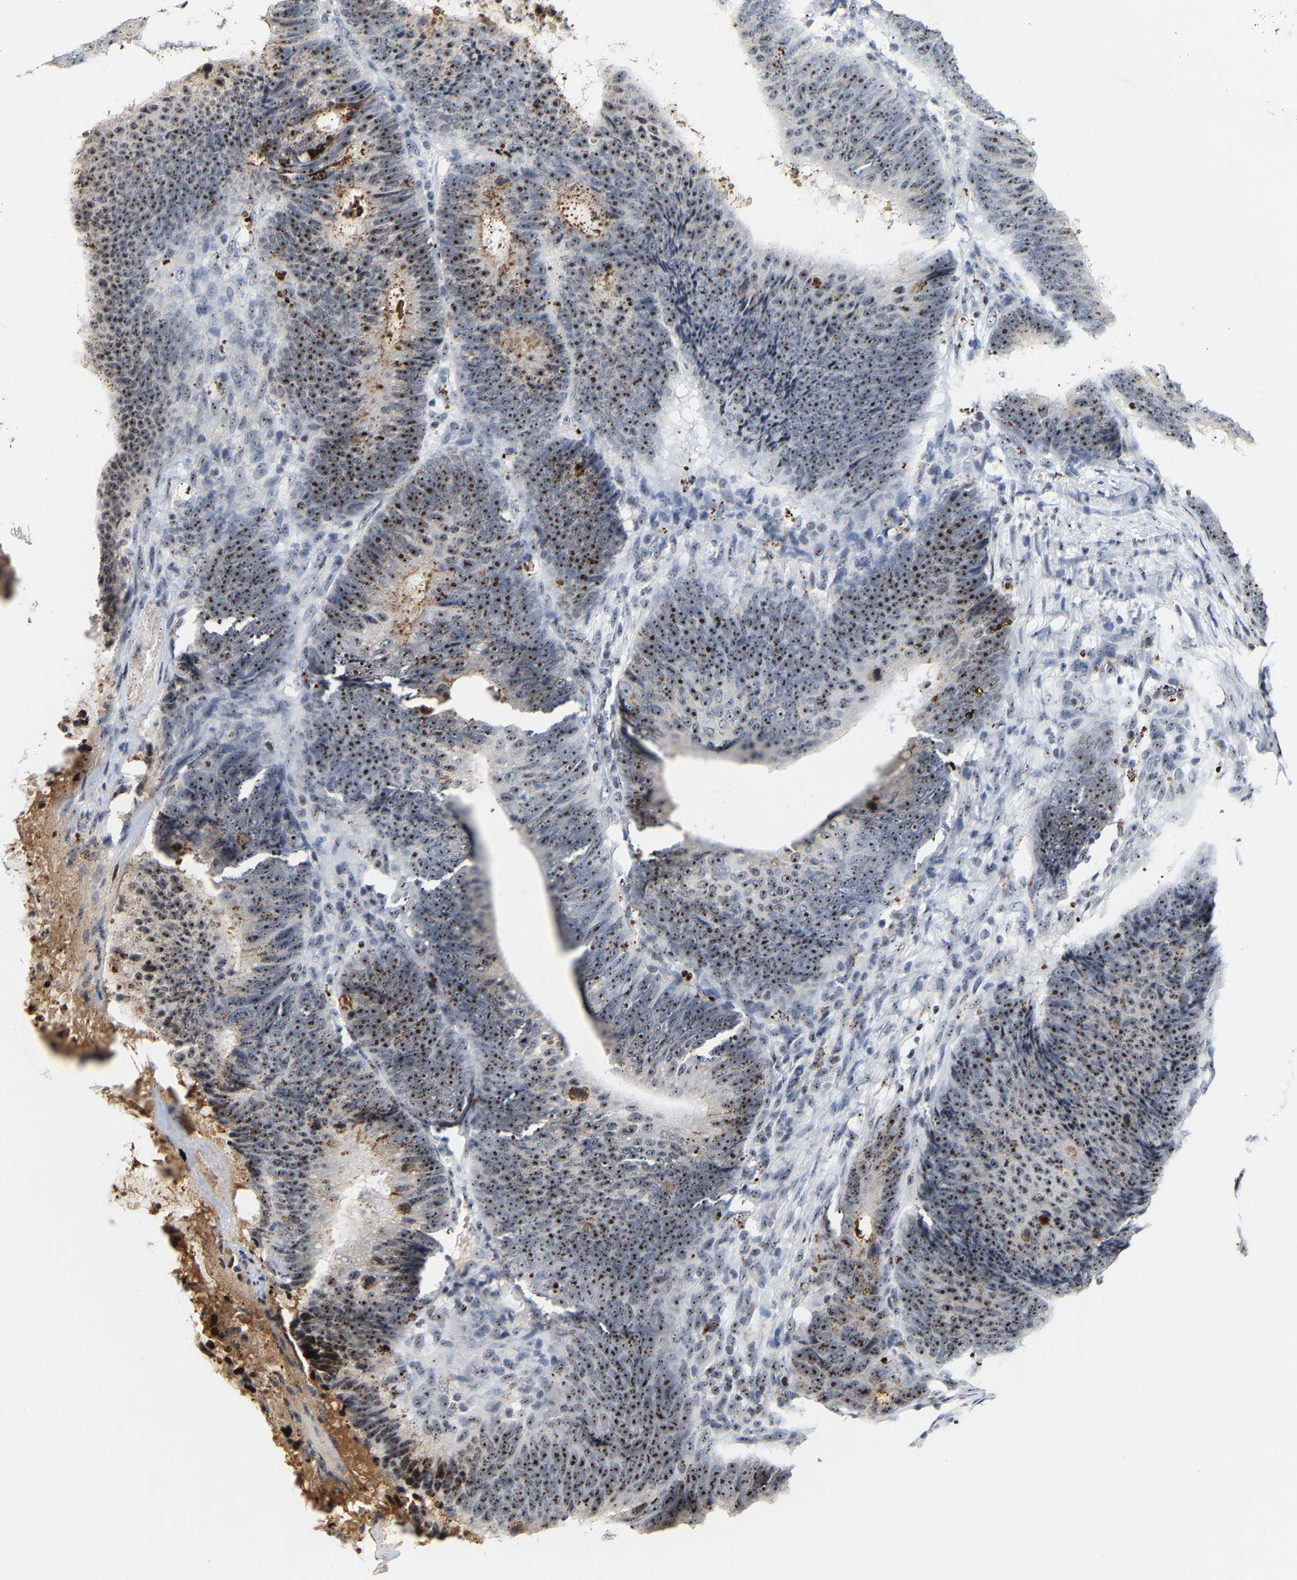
{"staining": {"intensity": "strong", "quantity": ">75%", "location": "nuclear"}, "tissue": "colorectal cancer", "cell_type": "Tumor cells", "image_type": "cancer", "snomed": [{"axis": "morphology", "description": "Adenocarcinoma, NOS"}, {"axis": "topography", "description": "Colon"}], "caption": "A brown stain shows strong nuclear positivity of a protein in human colorectal adenocarcinoma tumor cells. Using DAB (brown) and hematoxylin (blue) stains, captured at high magnification using brightfield microscopy.", "gene": "NOP58", "patient": {"sex": "male", "age": 56}}